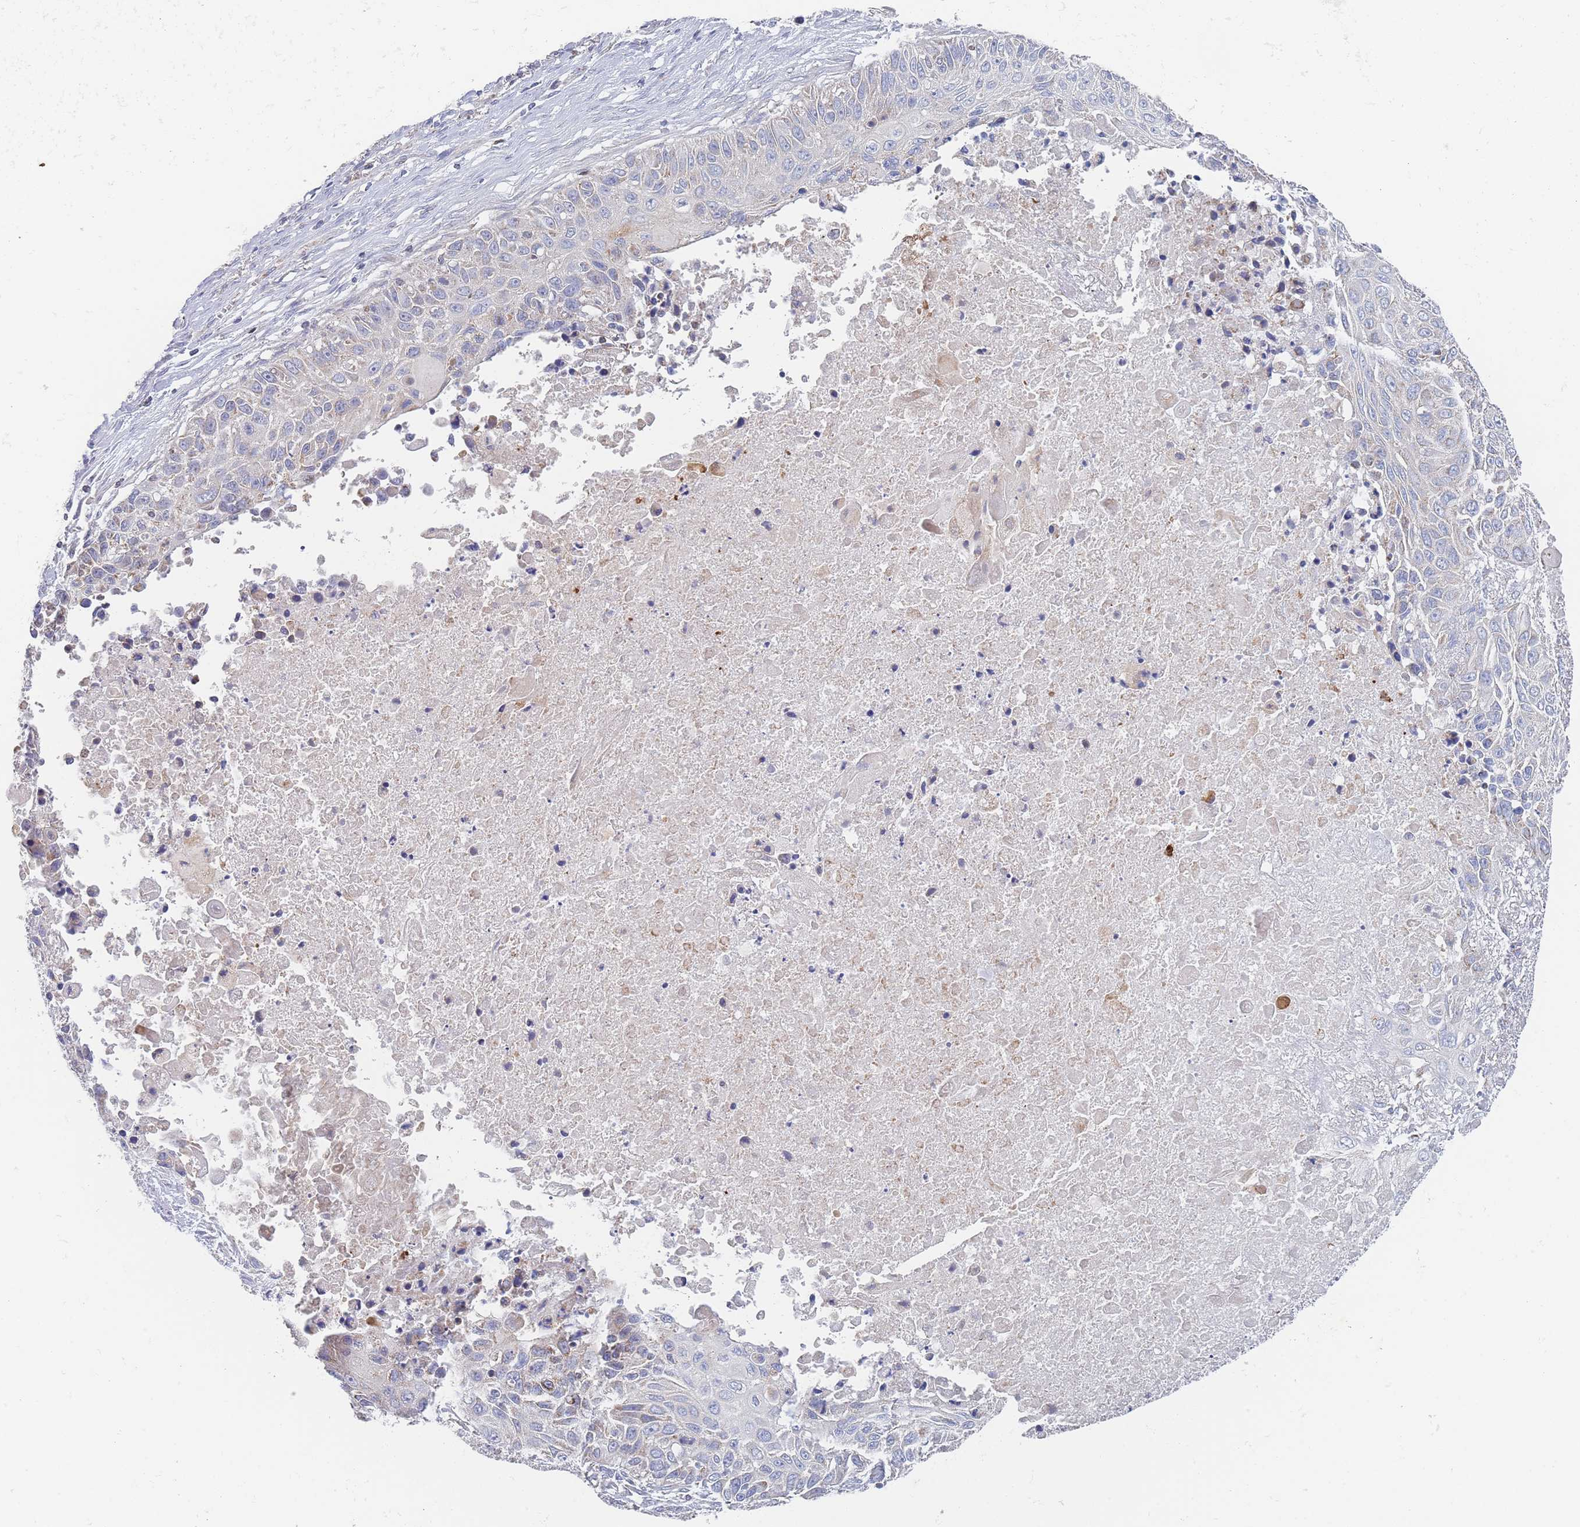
{"staining": {"intensity": "moderate", "quantity": "<25%", "location": "cytoplasmic/membranous"}, "tissue": "lung cancer", "cell_type": "Tumor cells", "image_type": "cancer", "snomed": [{"axis": "morphology", "description": "Squamous cell carcinoma, NOS"}, {"axis": "topography", "description": "Lung"}], "caption": "This histopathology image demonstrates lung cancer stained with immunohistochemistry (IHC) to label a protein in brown. The cytoplasmic/membranous of tumor cells show moderate positivity for the protein. Nuclei are counter-stained blue.", "gene": "IKZF4", "patient": {"sex": "male", "age": 66}}